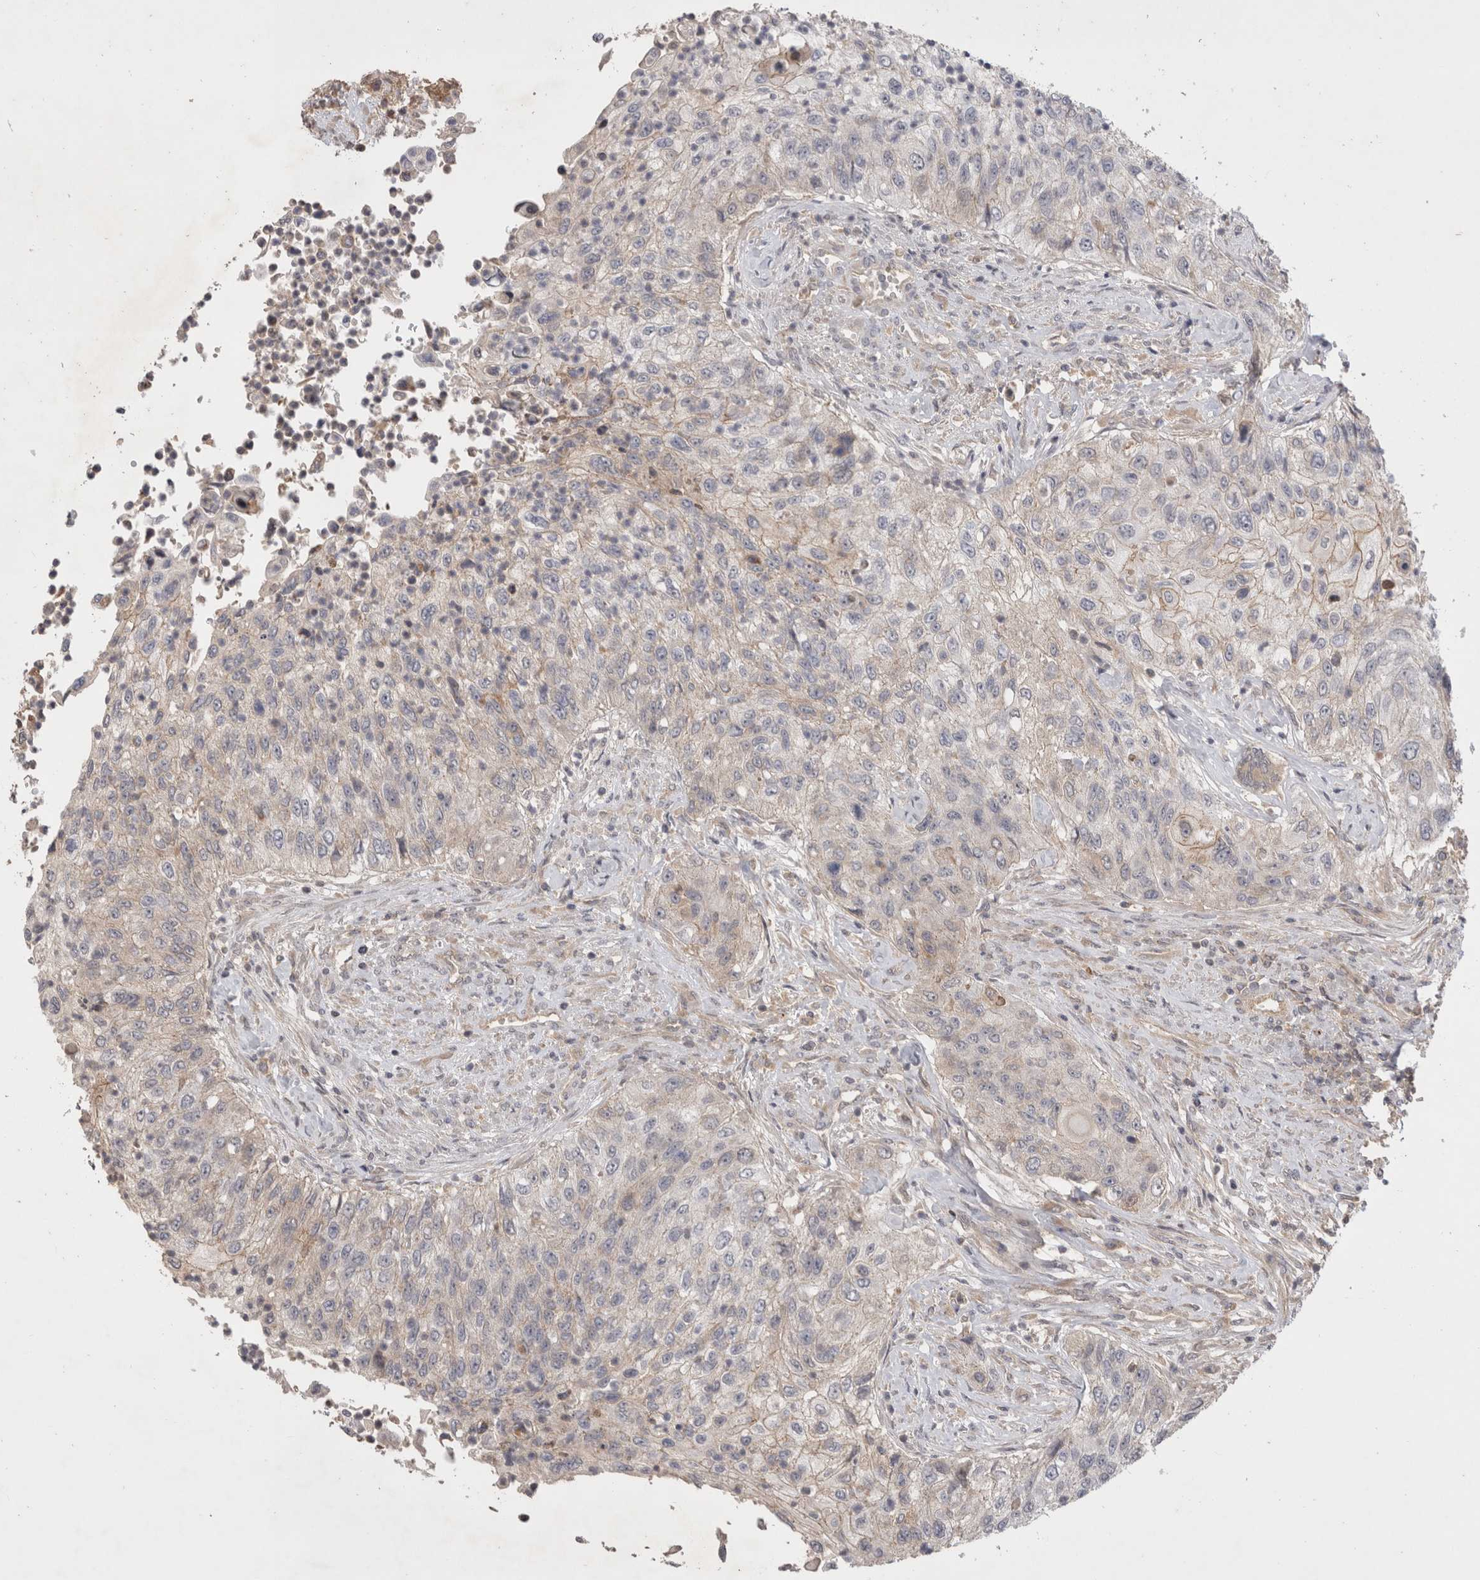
{"staining": {"intensity": "negative", "quantity": "none", "location": "none"}, "tissue": "urothelial cancer", "cell_type": "Tumor cells", "image_type": "cancer", "snomed": [{"axis": "morphology", "description": "Urothelial carcinoma, High grade"}, {"axis": "topography", "description": "Urinary bladder"}], "caption": "High magnification brightfield microscopy of urothelial carcinoma (high-grade) stained with DAB (3,3'-diaminobenzidine) (brown) and counterstained with hematoxylin (blue): tumor cells show no significant staining.", "gene": "PLEKHM1", "patient": {"sex": "female", "age": 60}}